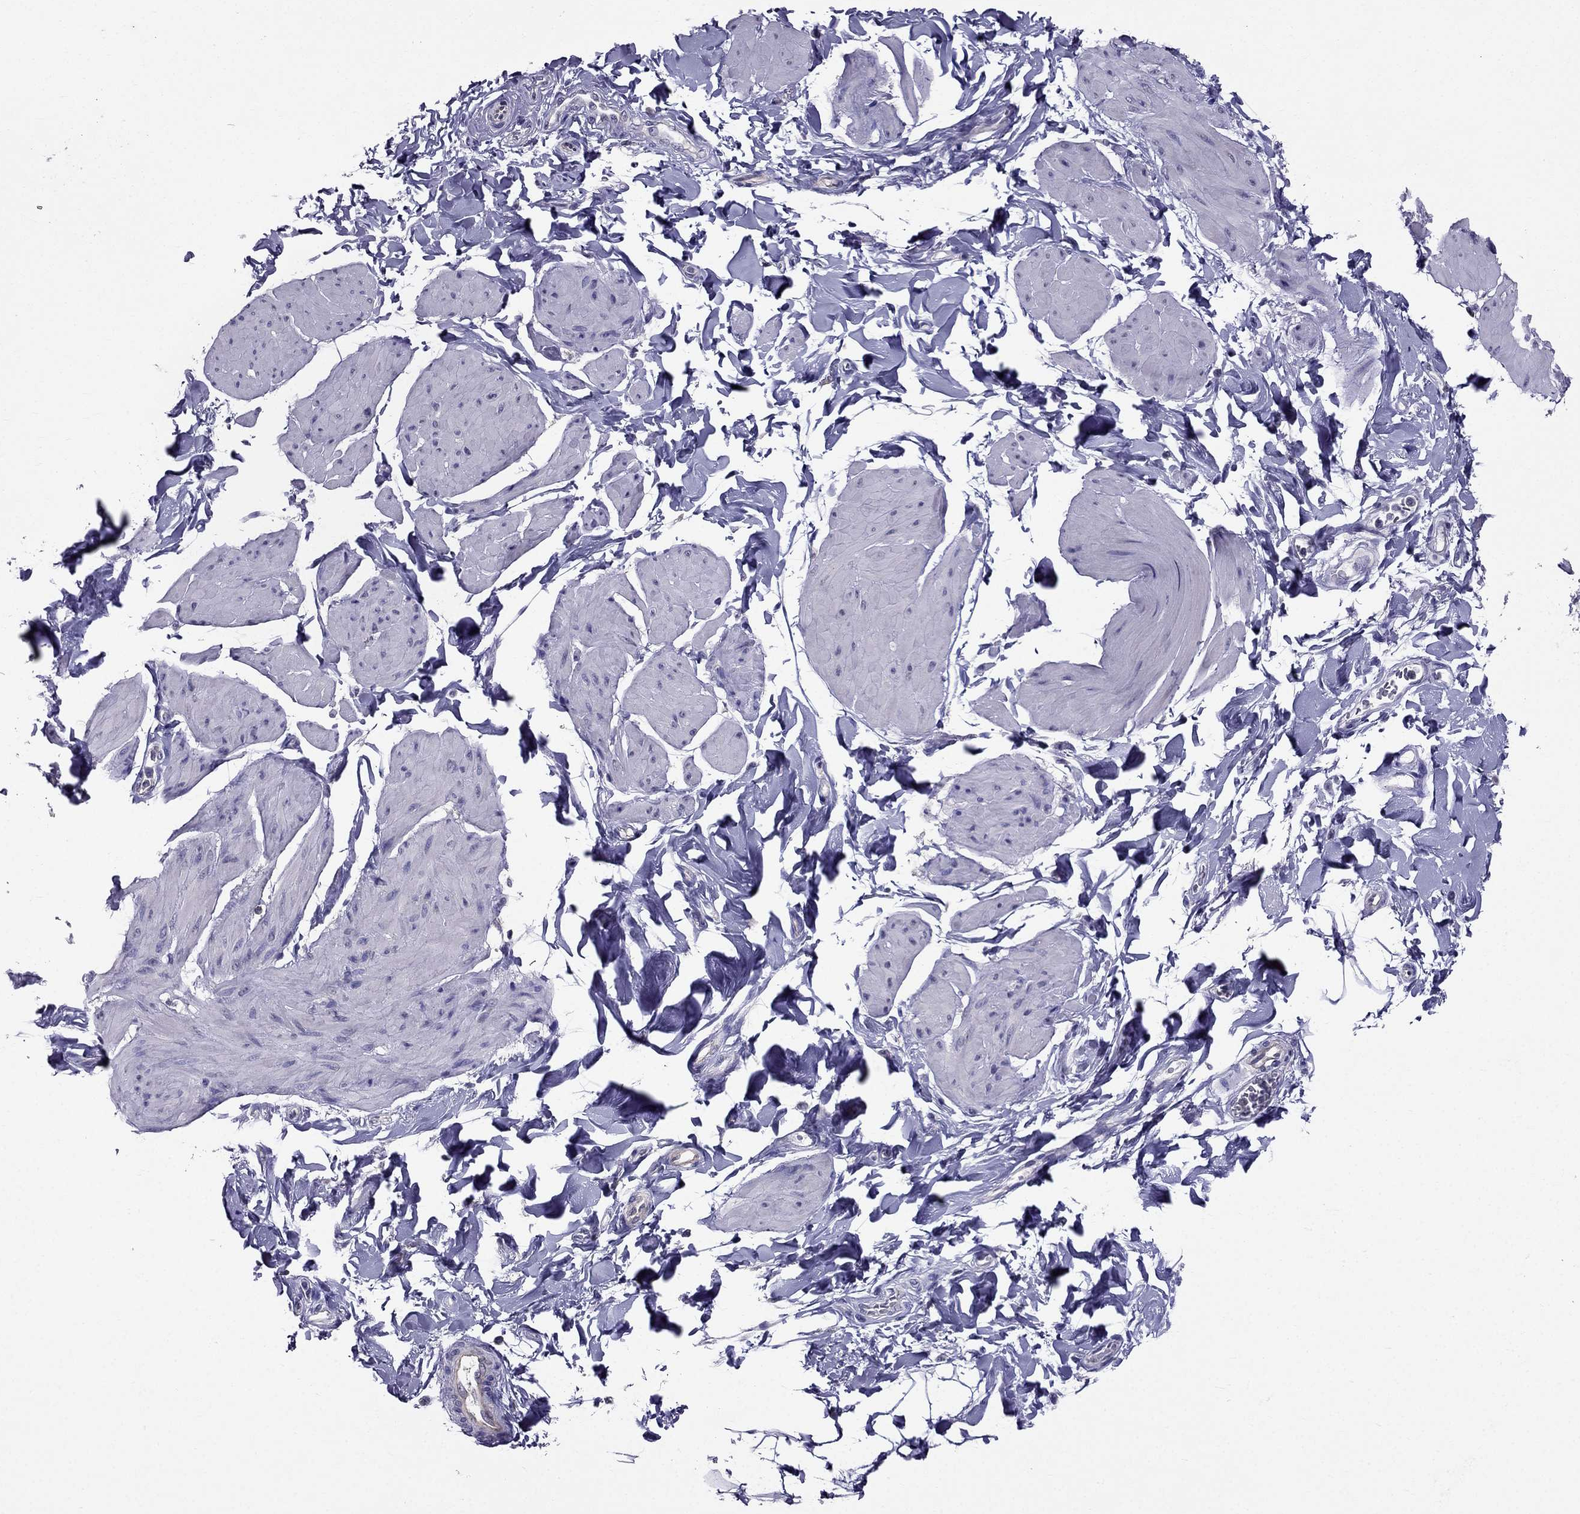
{"staining": {"intensity": "negative", "quantity": "none", "location": "none"}, "tissue": "smooth muscle", "cell_type": "Smooth muscle cells", "image_type": "normal", "snomed": [{"axis": "morphology", "description": "Normal tissue, NOS"}, {"axis": "topography", "description": "Adipose tissue"}, {"axis": "topography", "description": "Smooth muscle"}, {"axis": "topography", "description": "Peripheral nerve tissue"}], "caption": "IHC micrograph of unremarkable smooth muscle: smooth muscle stained with DAB (3,3'-diaminobenzidine) exhibits no significant protein staining in smooth muscle cells. (DAB (3,3'-diaminobenzidine) immunohistochemistry (IHC) visualized using brightfield microscopy, high magnification).", "gene": "AAK1", "patient": {"sex": "male", "age": 83}}